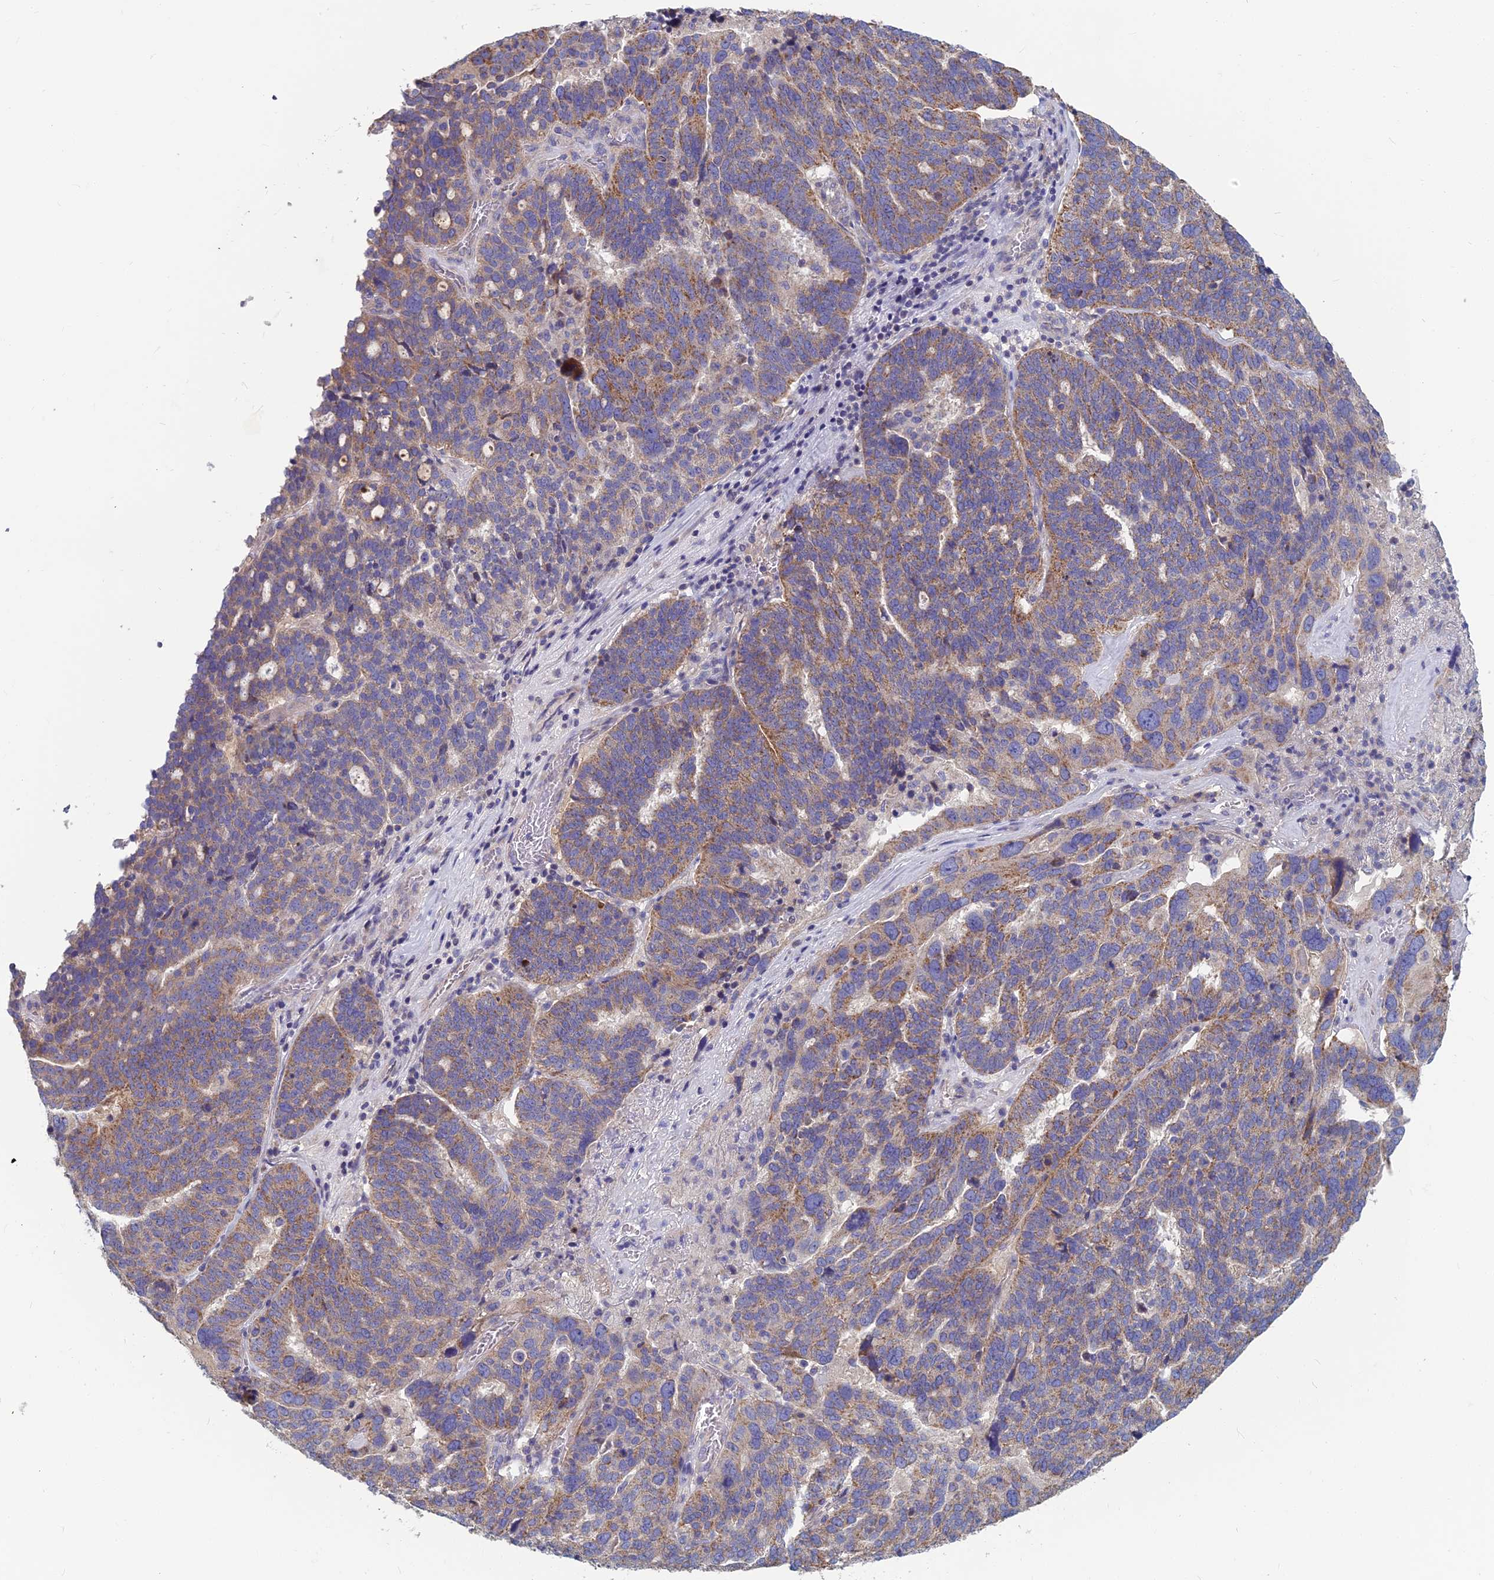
{"staining": {"intensity": "moderate", "quantity": "25%-75%", "location": "cytoplasmic/membranous"}, "tissue": "ovarian cancer", "cell_type": "Tumor cells", "image_type": "cancer", "snomed": [{"axis": "morphology", "description": "Cystadenocarcinoma, serous, NOS"}, {"axis": "topography", "description": "Ovary"}], "caption": "The image shows a brown stain indicating the presence of a protein in the cytoplasmic/membranous of tumor cells in ovarian serous cystadenocarcinoma.", "gene": "COX20", "patient": {"sex": "female", "age": 59}}